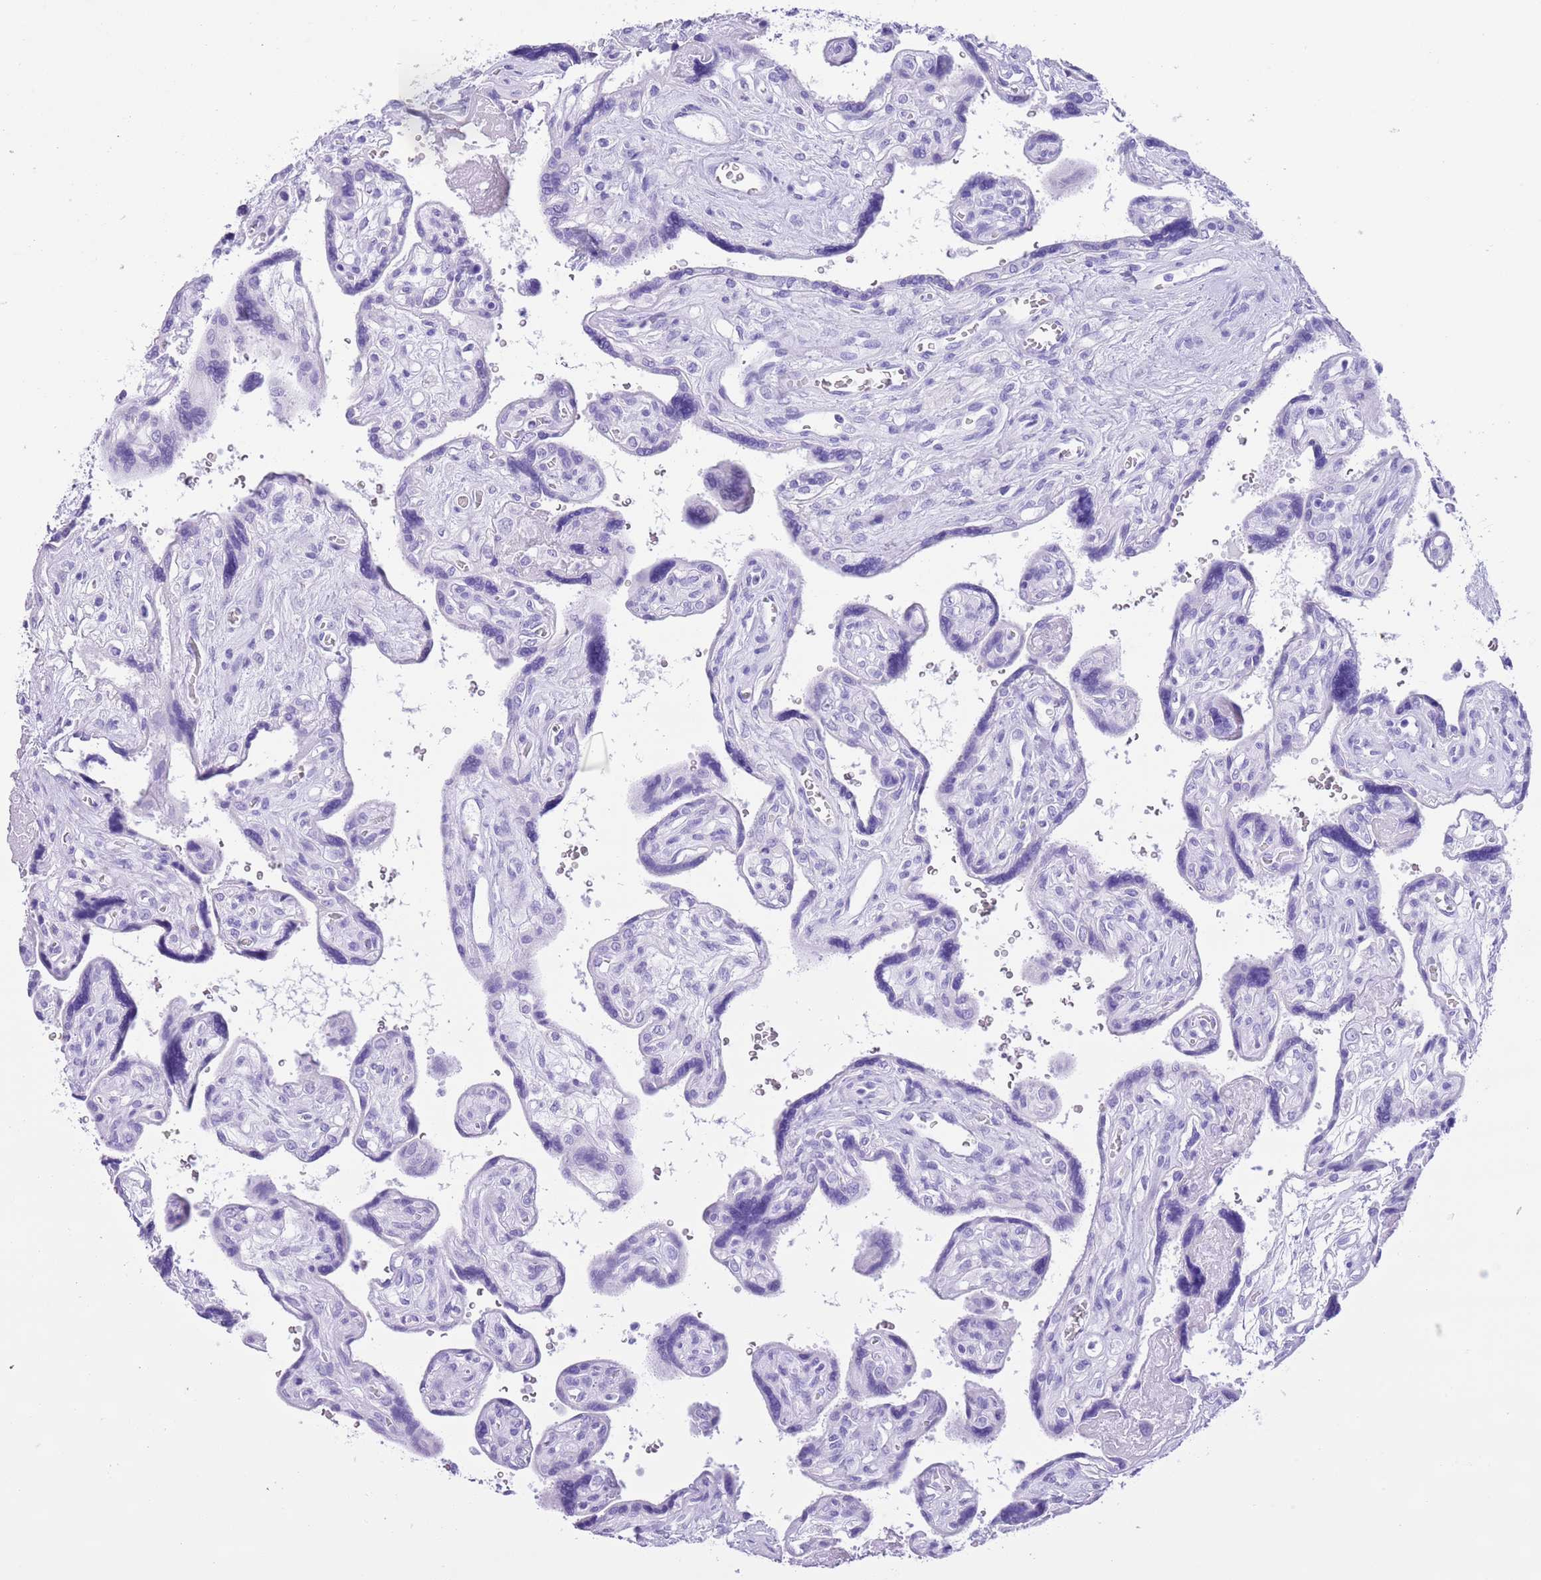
{"staining": {"intensity": "negative", "quantity": "none", "location": "none"}, "tissue": "placenta", "cell_type": "Trophoblastic cells", "image_type": "normal", "snomed": [{"axis": "morphology", "description": "Normal tissue, NOS"}, {"axis": "topography", "description": "Placenta"}], "caption": "This histopathology image is of benign placenta stained with immunohistochemistry (IHC) to label a protein in brown with the nuclei are counter-stained blue. There is no positivity in trophoblastic cells.", "gene": "TMEM185A", "patient": {"sex": "female", "age": 39}}